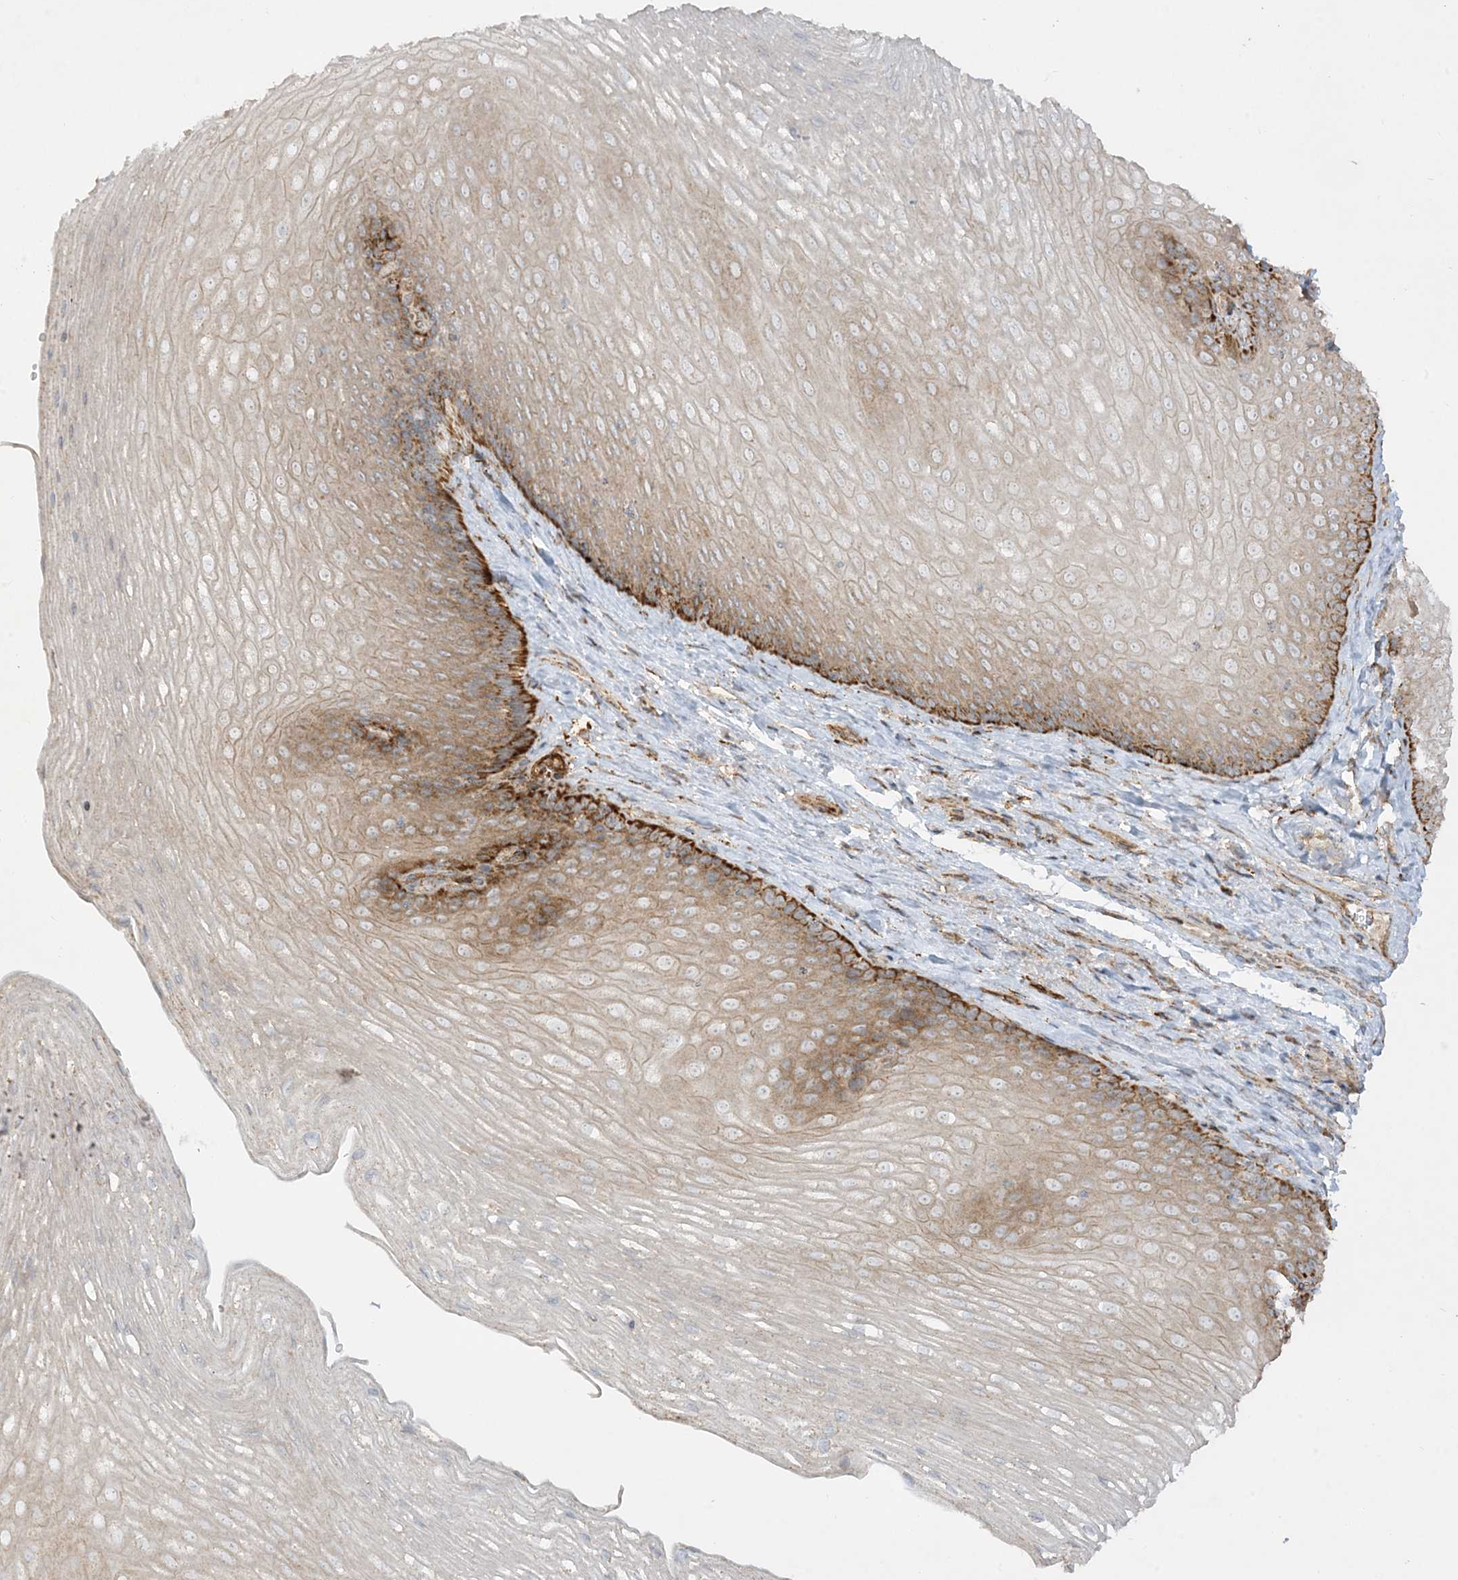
{"staining": {"intensity": "strong", "quantity": "25%-75%", "location": "cytoplasmic/membranous"}, "tissue": "esophagus", "cell_type": "Squamous epithelial cells", "image_type": "normal", "snomed": [{"axis": "morphology", "description": "Normal tissue, NOS"}, {"axis": "topography", "description": "Esophagus"}], "caption": "A micrograph of human esophagus stained for a protein displays strong cytoplasmic/membranous brown staining in squamous epithelial cells.", "gene": "NDUFAF3", "patient": {"sex": "female", "age": 66}}